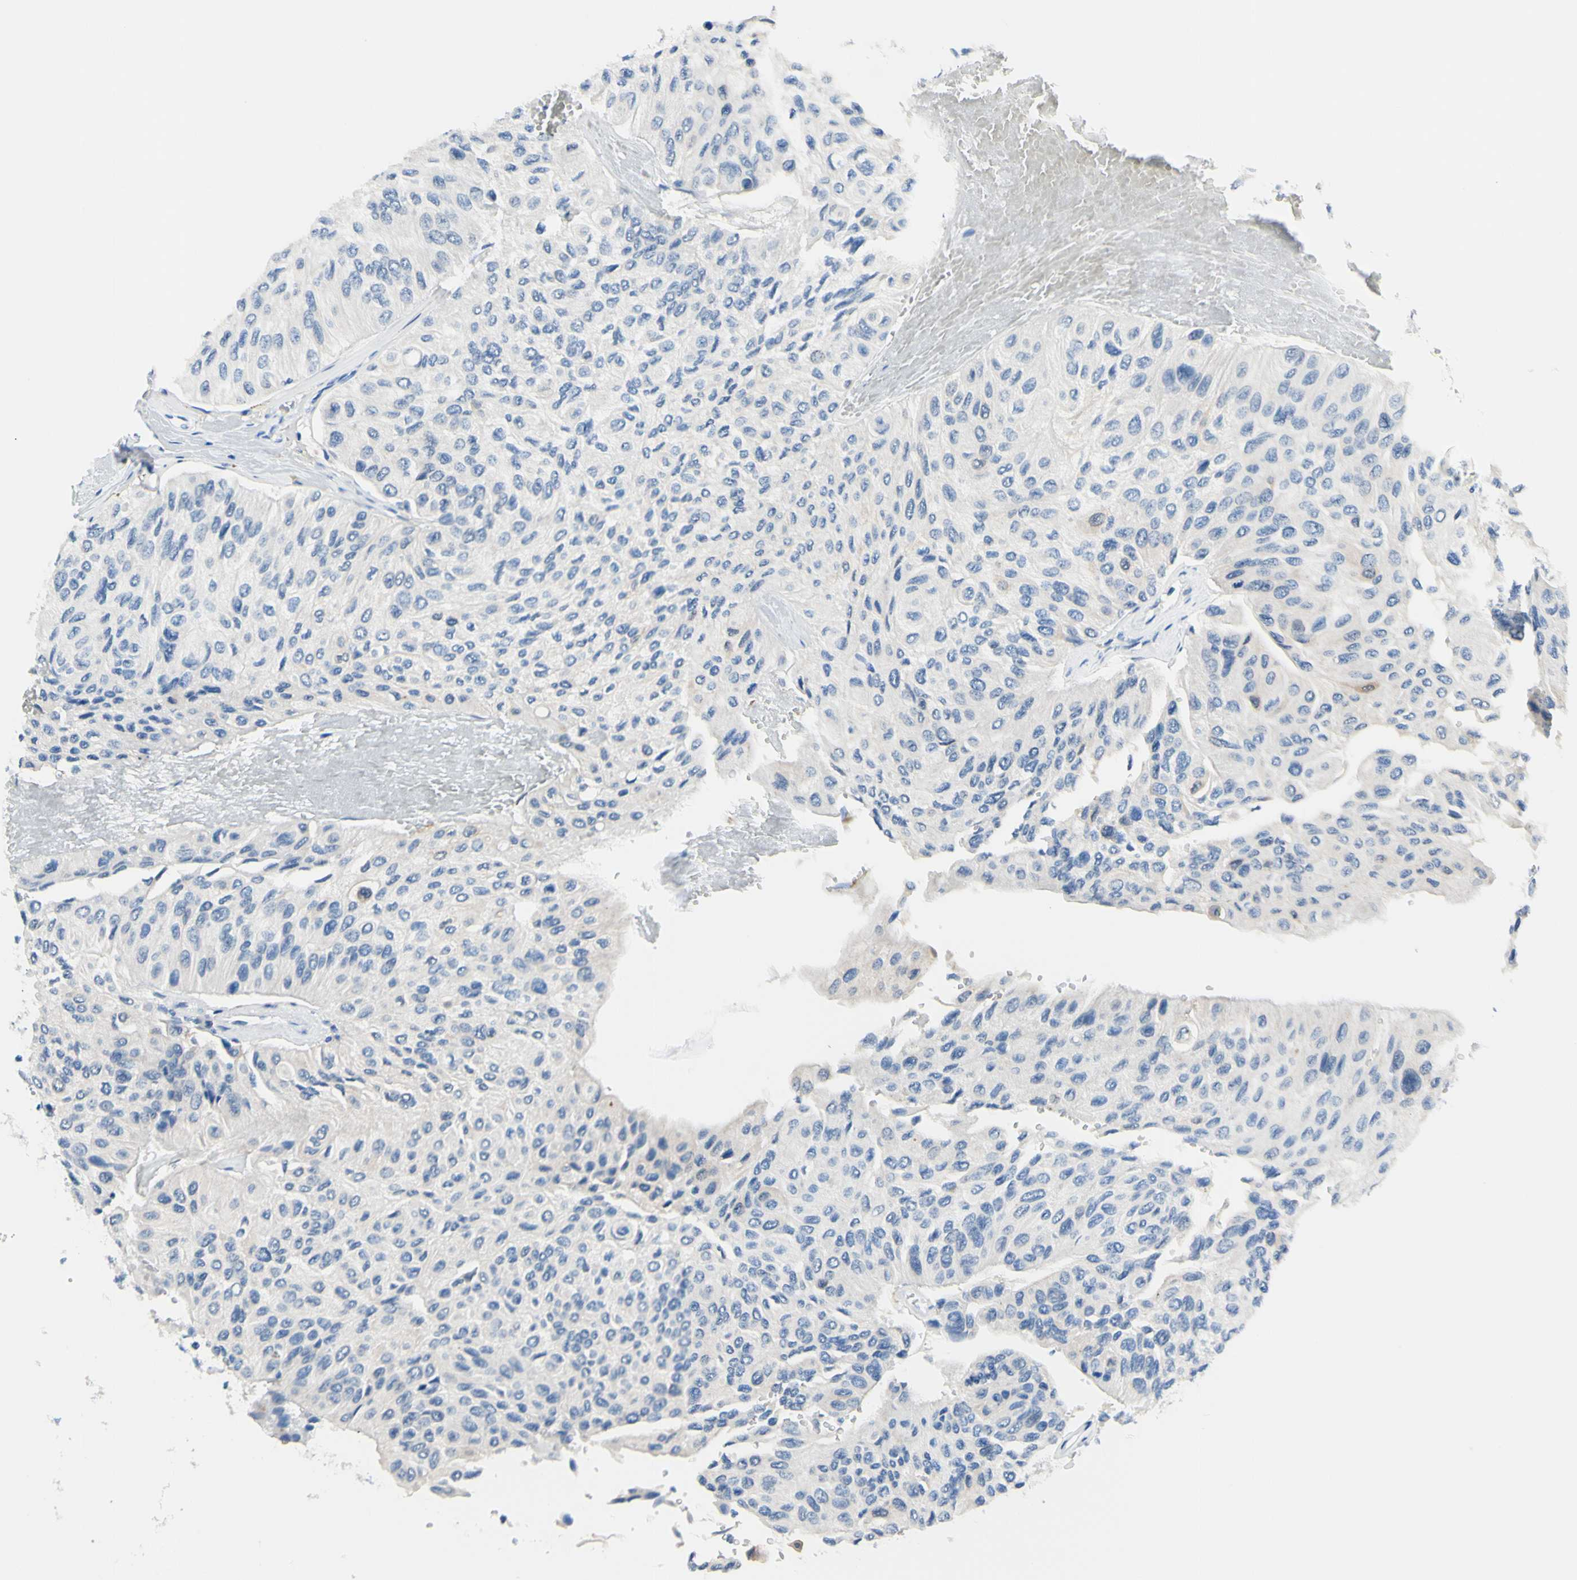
{"staining": {"intensity": "negative", "quantity": "none", "location": "none"}, "tissue": "urothelial cancer", "cell_type": "Tumor cells", "image_type": "cancer", "snomed": [{"axis": "morphology", "description": "Urothelial carcinoma, High grade"}, {"axis": "topography", "description": "Urinary bladder"}], "caption": "Protein analysis of urothelial cancer reveals no significant expression in tumor cells.", "gene": "HPCA", "patient": {"sex": "male", "age": 66}}